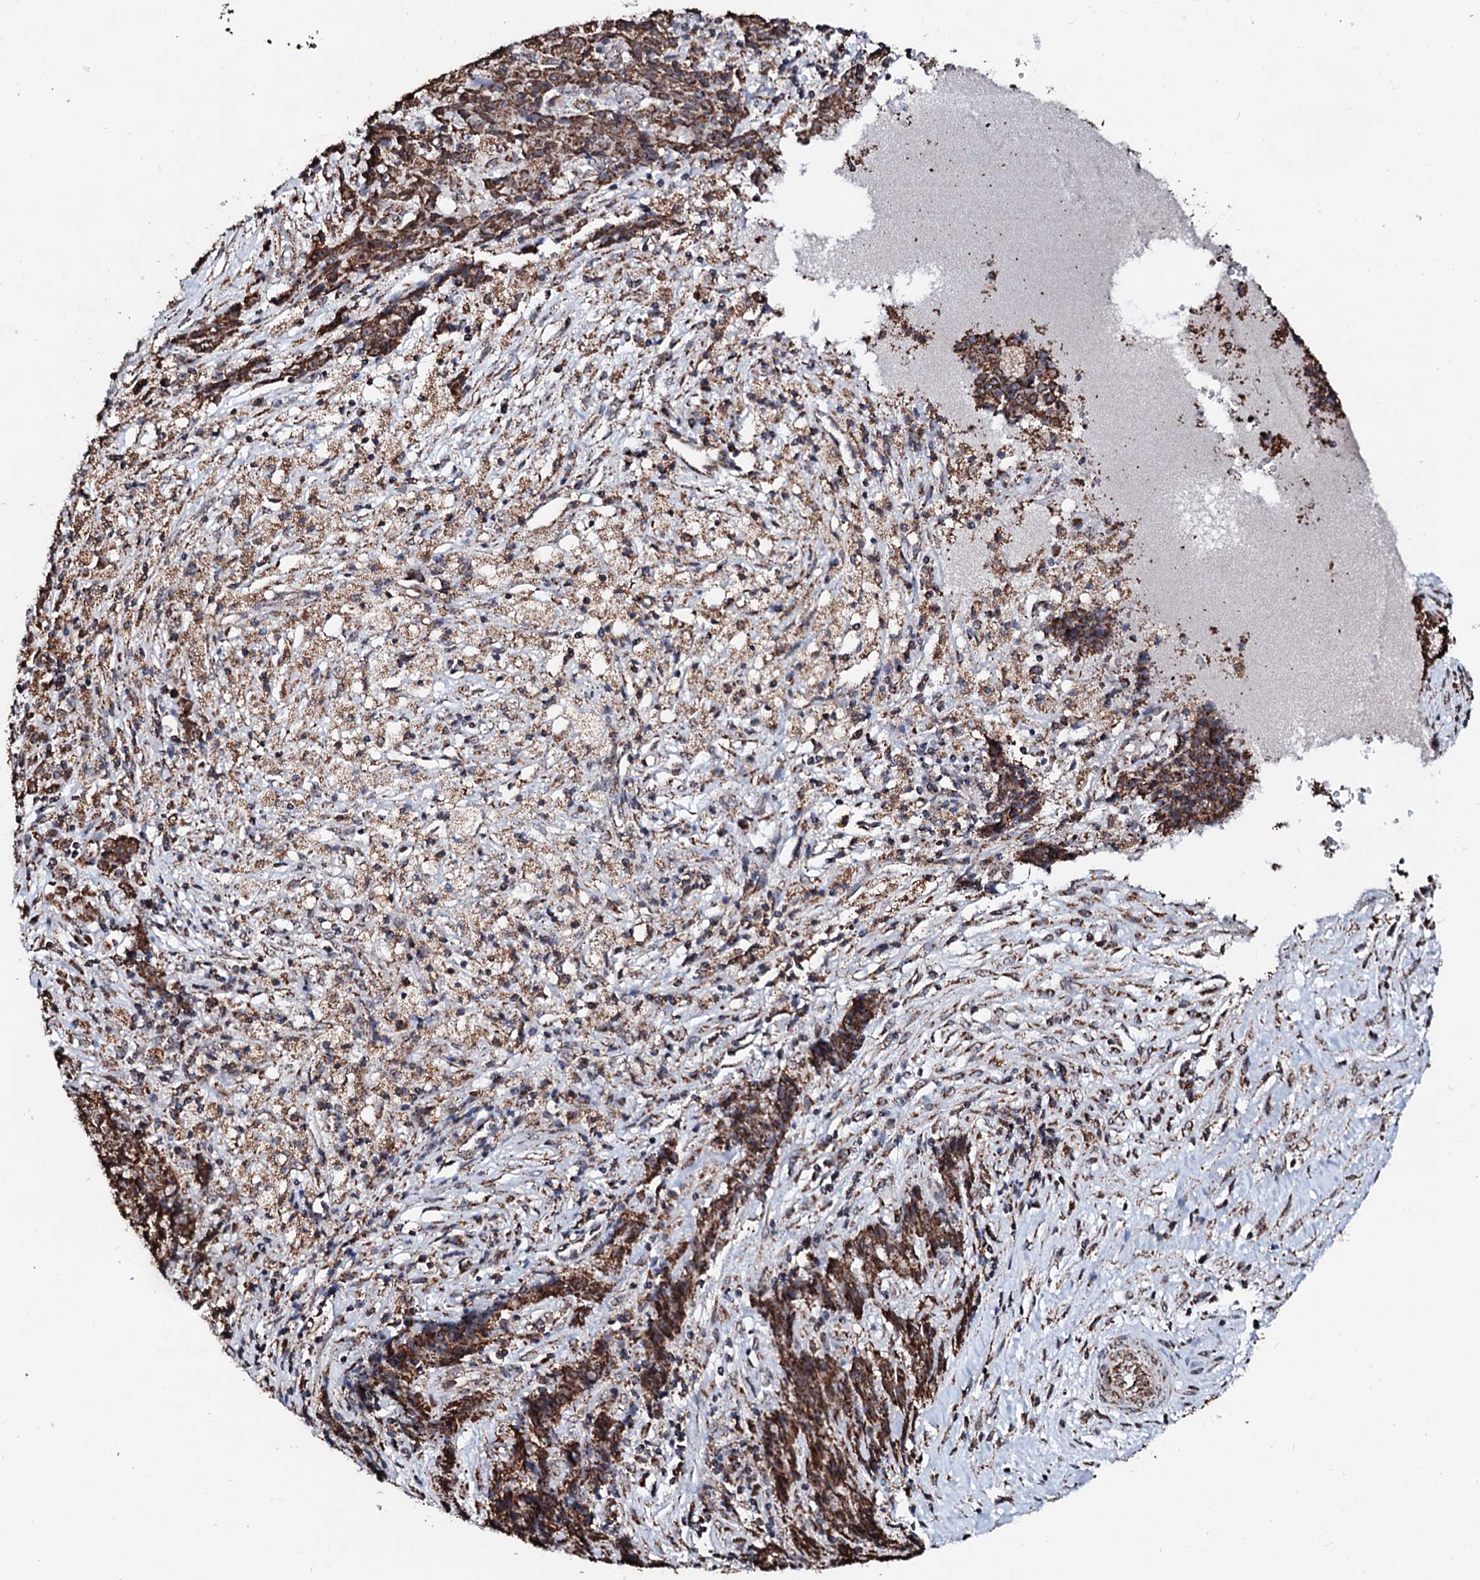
{"staining": {"intensity": "moderate", "quantity": ">75%", "location": "cytoplasmic/membranous"}, "tissue": "ovarian cancer", "cell_type": "Tumor cells", "image_type": "cancer", "snomed": [{"axis": "morphology", "description": "Carcinoma, endometroid"}, {"axis": "topography", "description": "Ovary"}], "caption": "An image showing moderate cytoplasmic/membranous staining in about >75% of tumor cells in ovarian endometroid carcinoma, as visualized by brown immunohistochemical staining.", "gene": "SECISBP2L", "patient": {"sex": "female", "age": 42}}